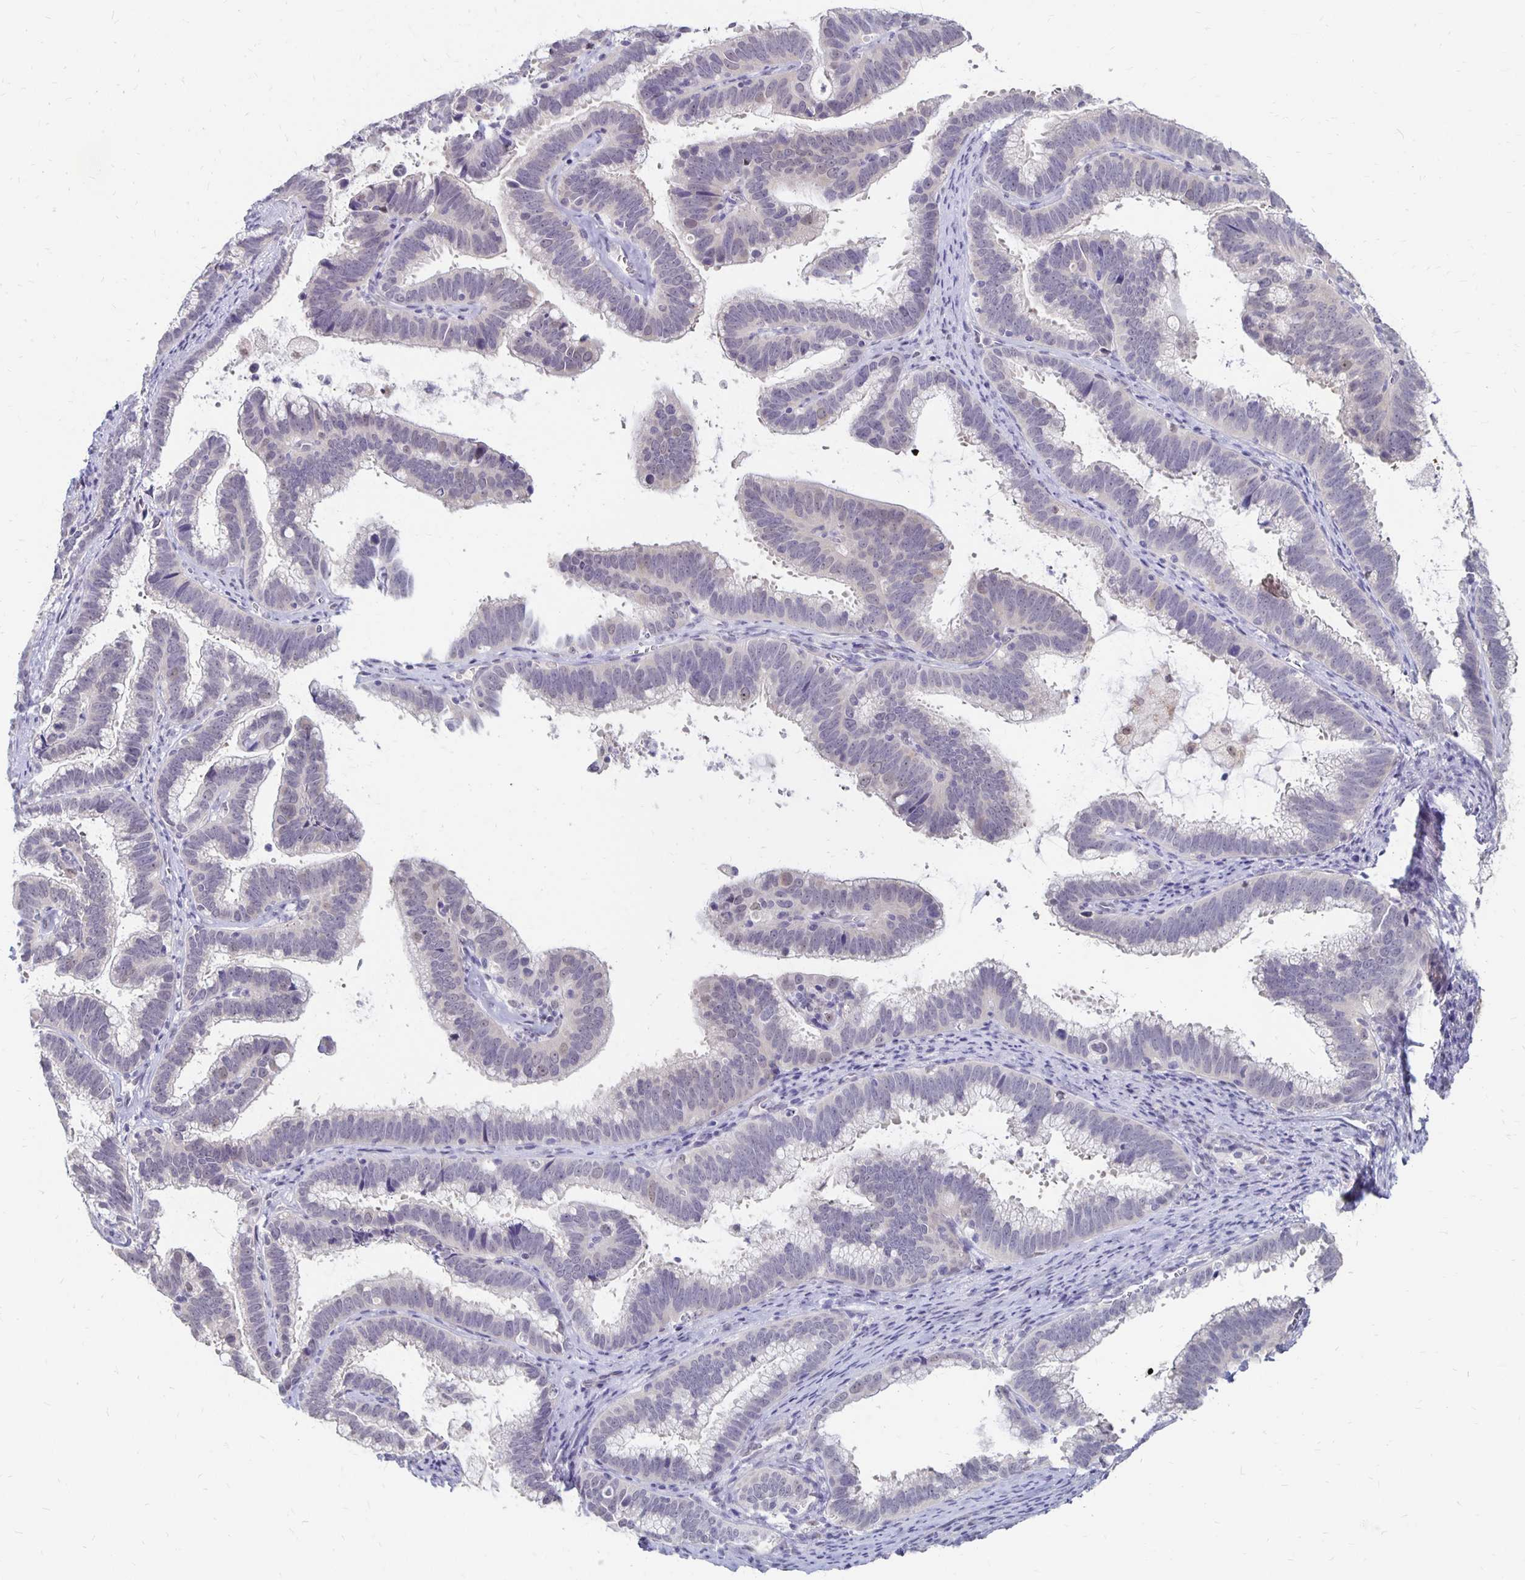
{"staining": {"intensity": "negative", "quantity": "none", "location": "none"}, "tissue": "cervical cancer", "cell_type": "Tumor cells", "image_type": "cancer", "snomed": [{"axis": "morphology", "description": "Adenocarcinoma, NOS"}, {"axis": "topography", "description": "Cervix"}], "caption": "Cervical adenocarcinoma was stained to show a protein in brown. There is no significant positivity in tumor cells.", "gene": "ATOSB", "patient": {"sex": "female", "age": 61}}